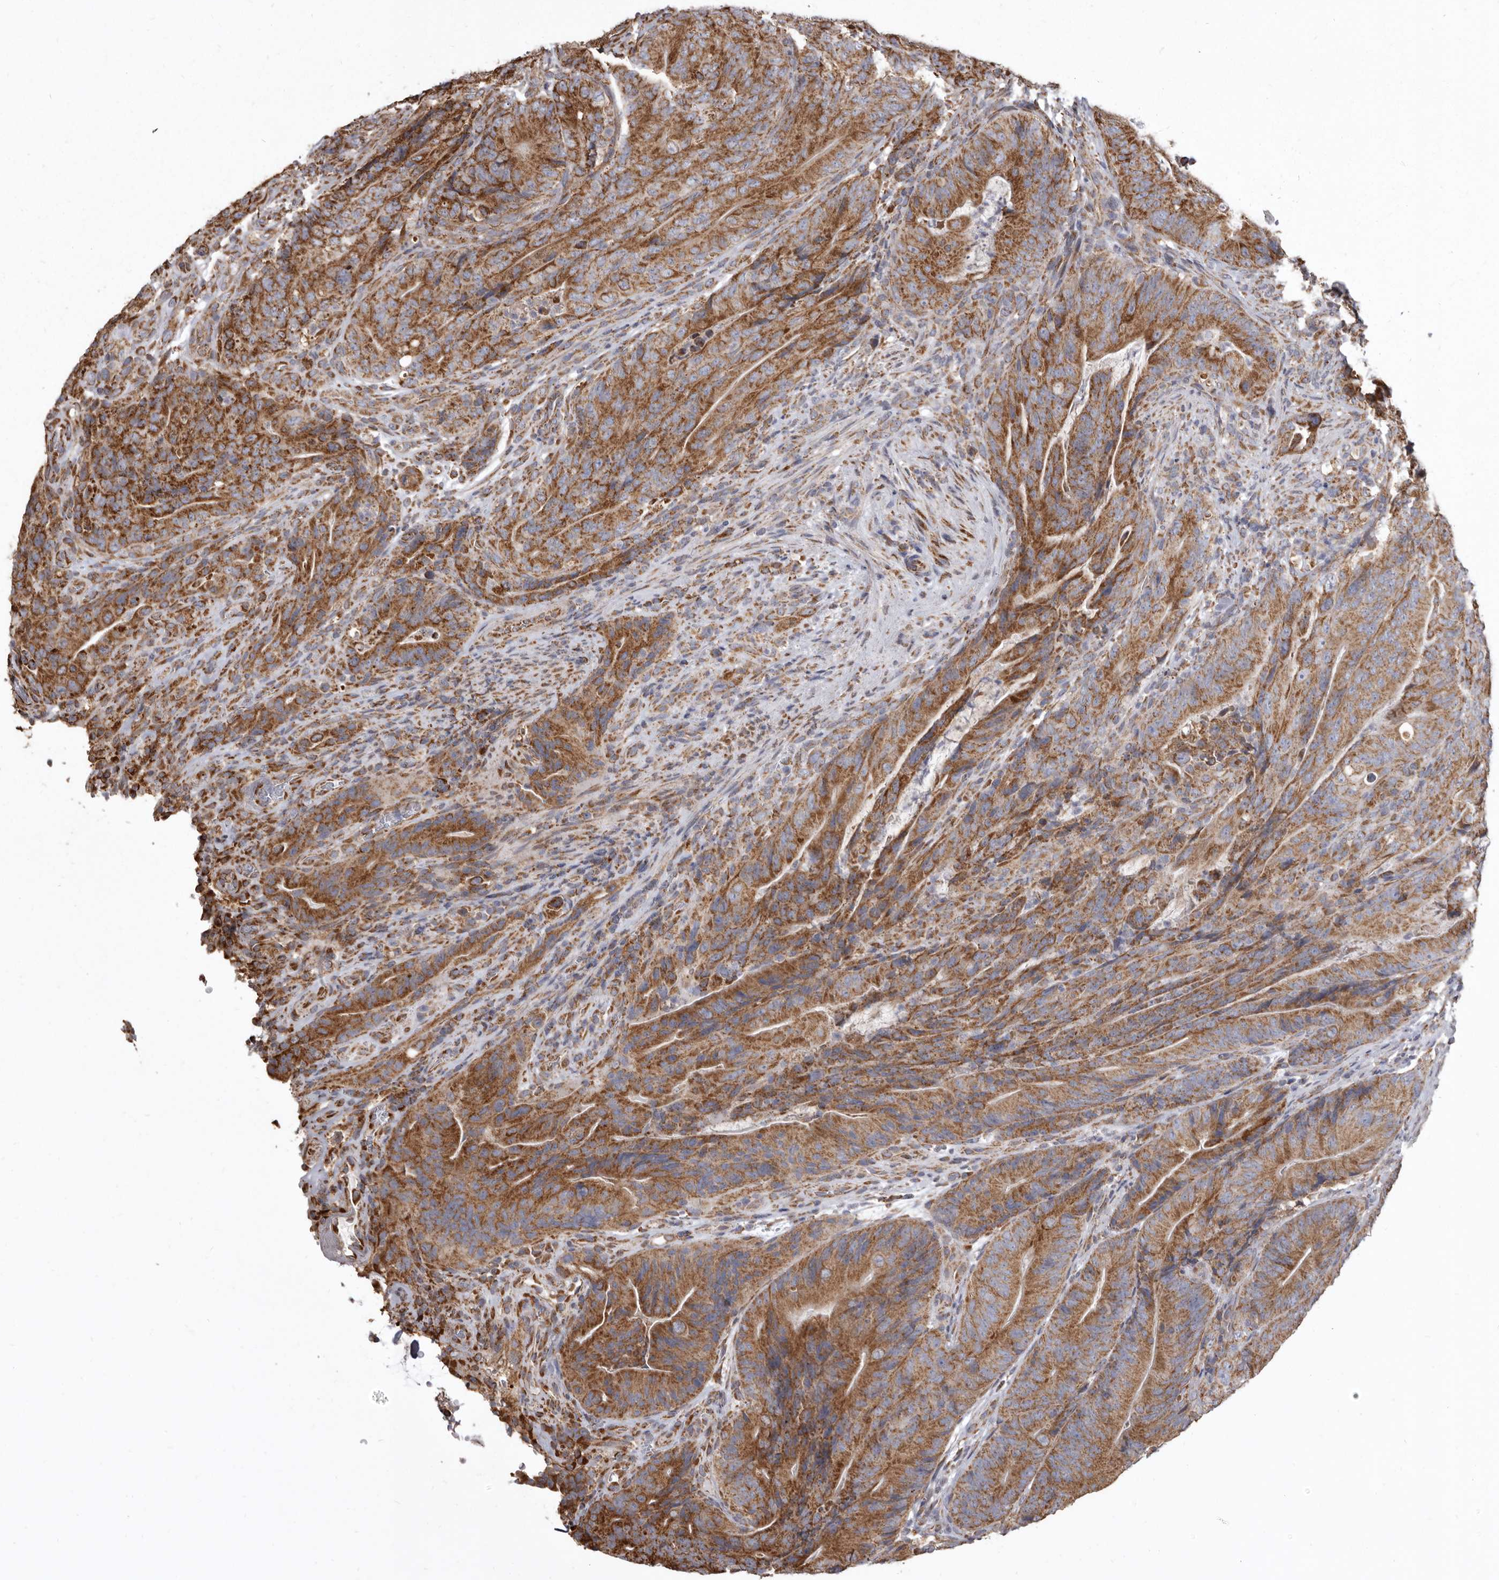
{"staining": {"intensity": "moderate", "quantity": ">75%", "location": "cytoplasmic/membranous"}, "tissue": "colorectal cancer", "cell_type": "Tumor cells", "image_type": "cancer", "snomed": [{"axis": "morphology", "description": "Normal tissue, NOS"}, {"axis": "topography", "description": "Colon"}], "caption": "This is an image of immunohistochemistry (IHC) staining of colorectal cancer, which shows moderate positivity in the cytoplasmic/membranous of tumor cells.", "gene": "CDK5RAP3", "patient": {"sex": "female", "age": 82}}